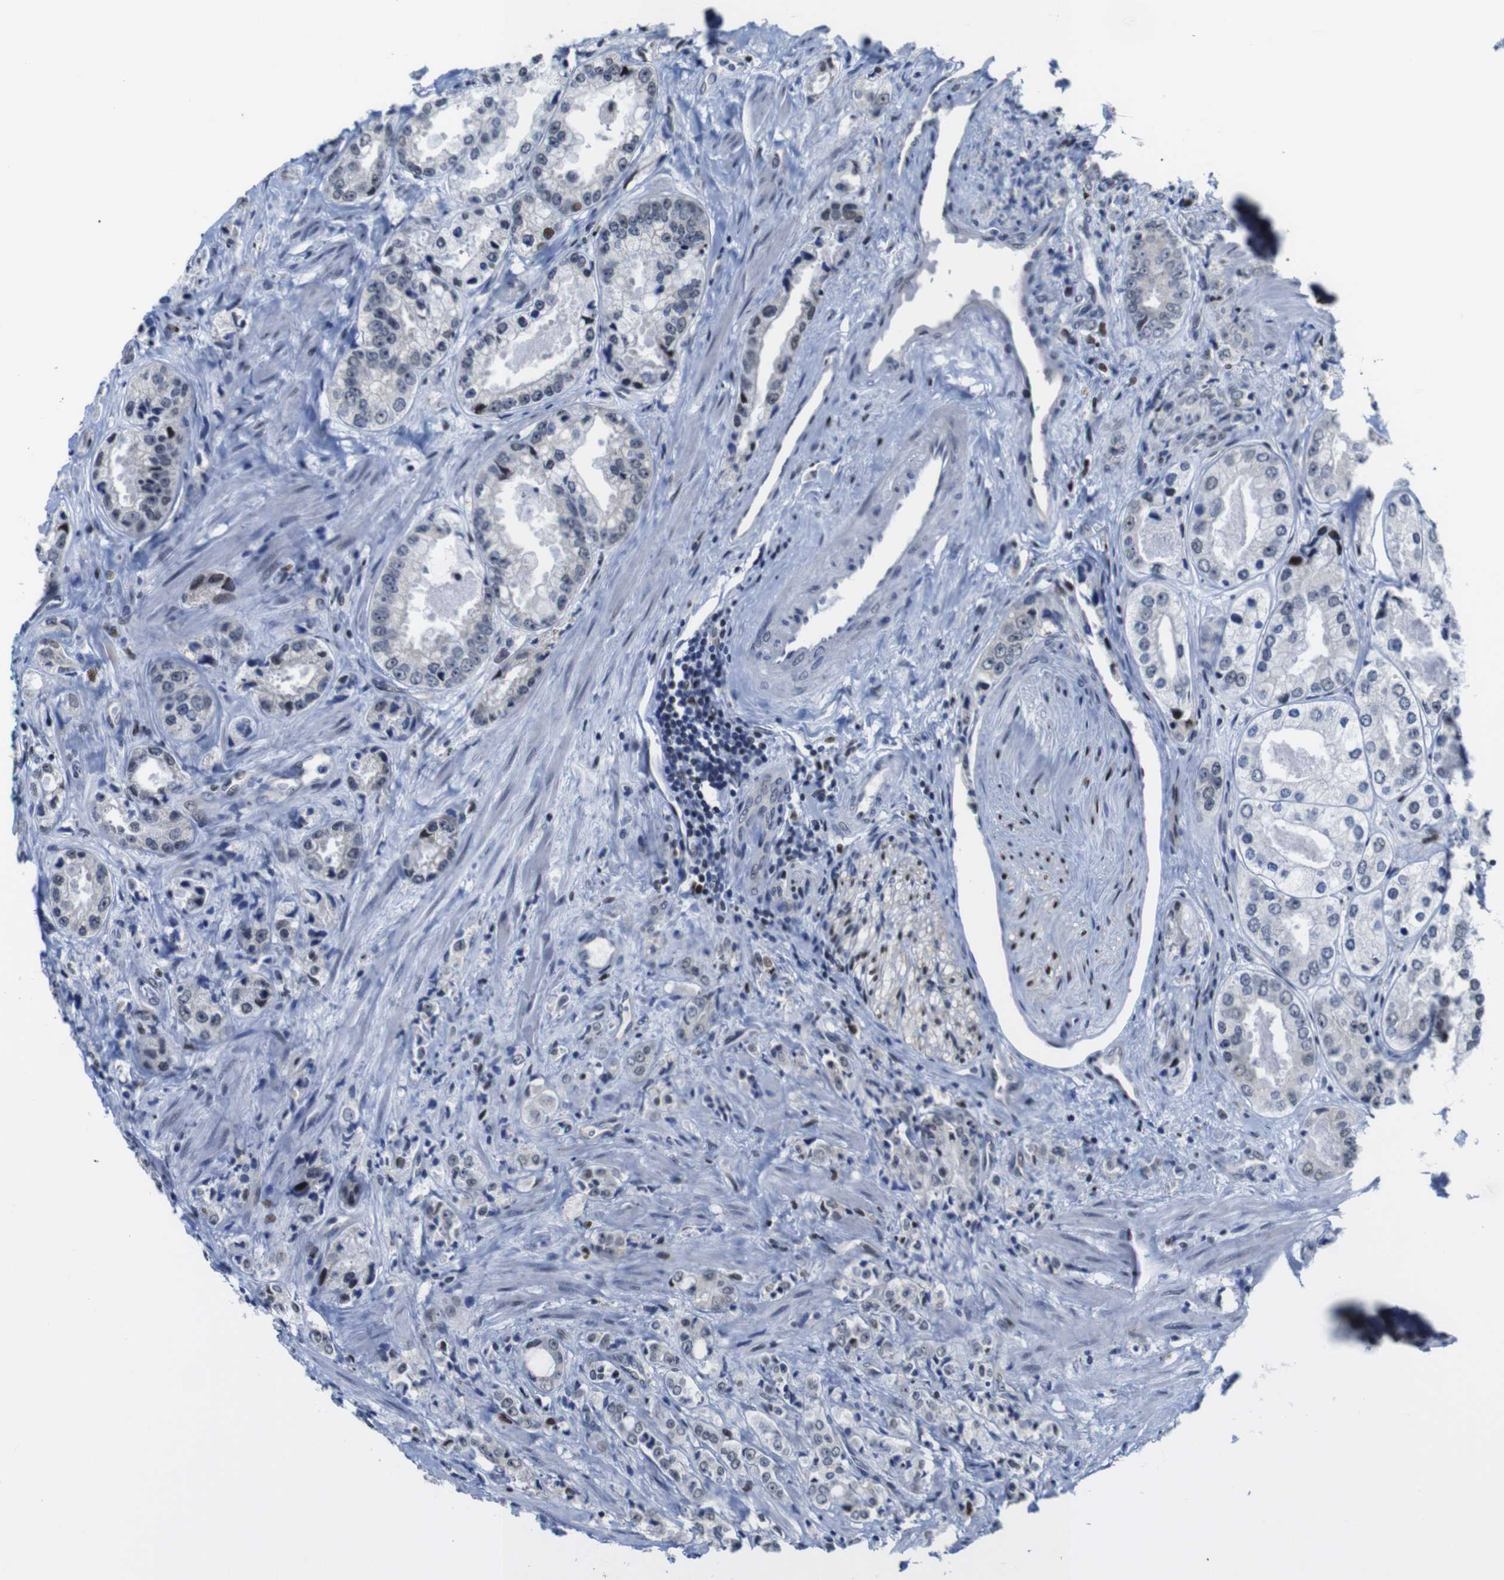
{"staining": {"intensity": "moderate", "quantity": "<25%", "location": "nuclear"}, "tissue": "prostate cancer", "cell_type": "Tumor cells", "image_type": "cancer", "snomed": [{"axis": "morphology", "description": "Adenocarcinoma, High grade"}, {"axis": "topography", "description": "Prostate"}], "caption": "Immunohistochemical staining of prostate high-grade adenocarcinoma demonstrates low levels of moderate nuclear expression in about <25% of tumor cells.", "gene": "GATA6", "patient": {"sex": "male", "age": 61}}